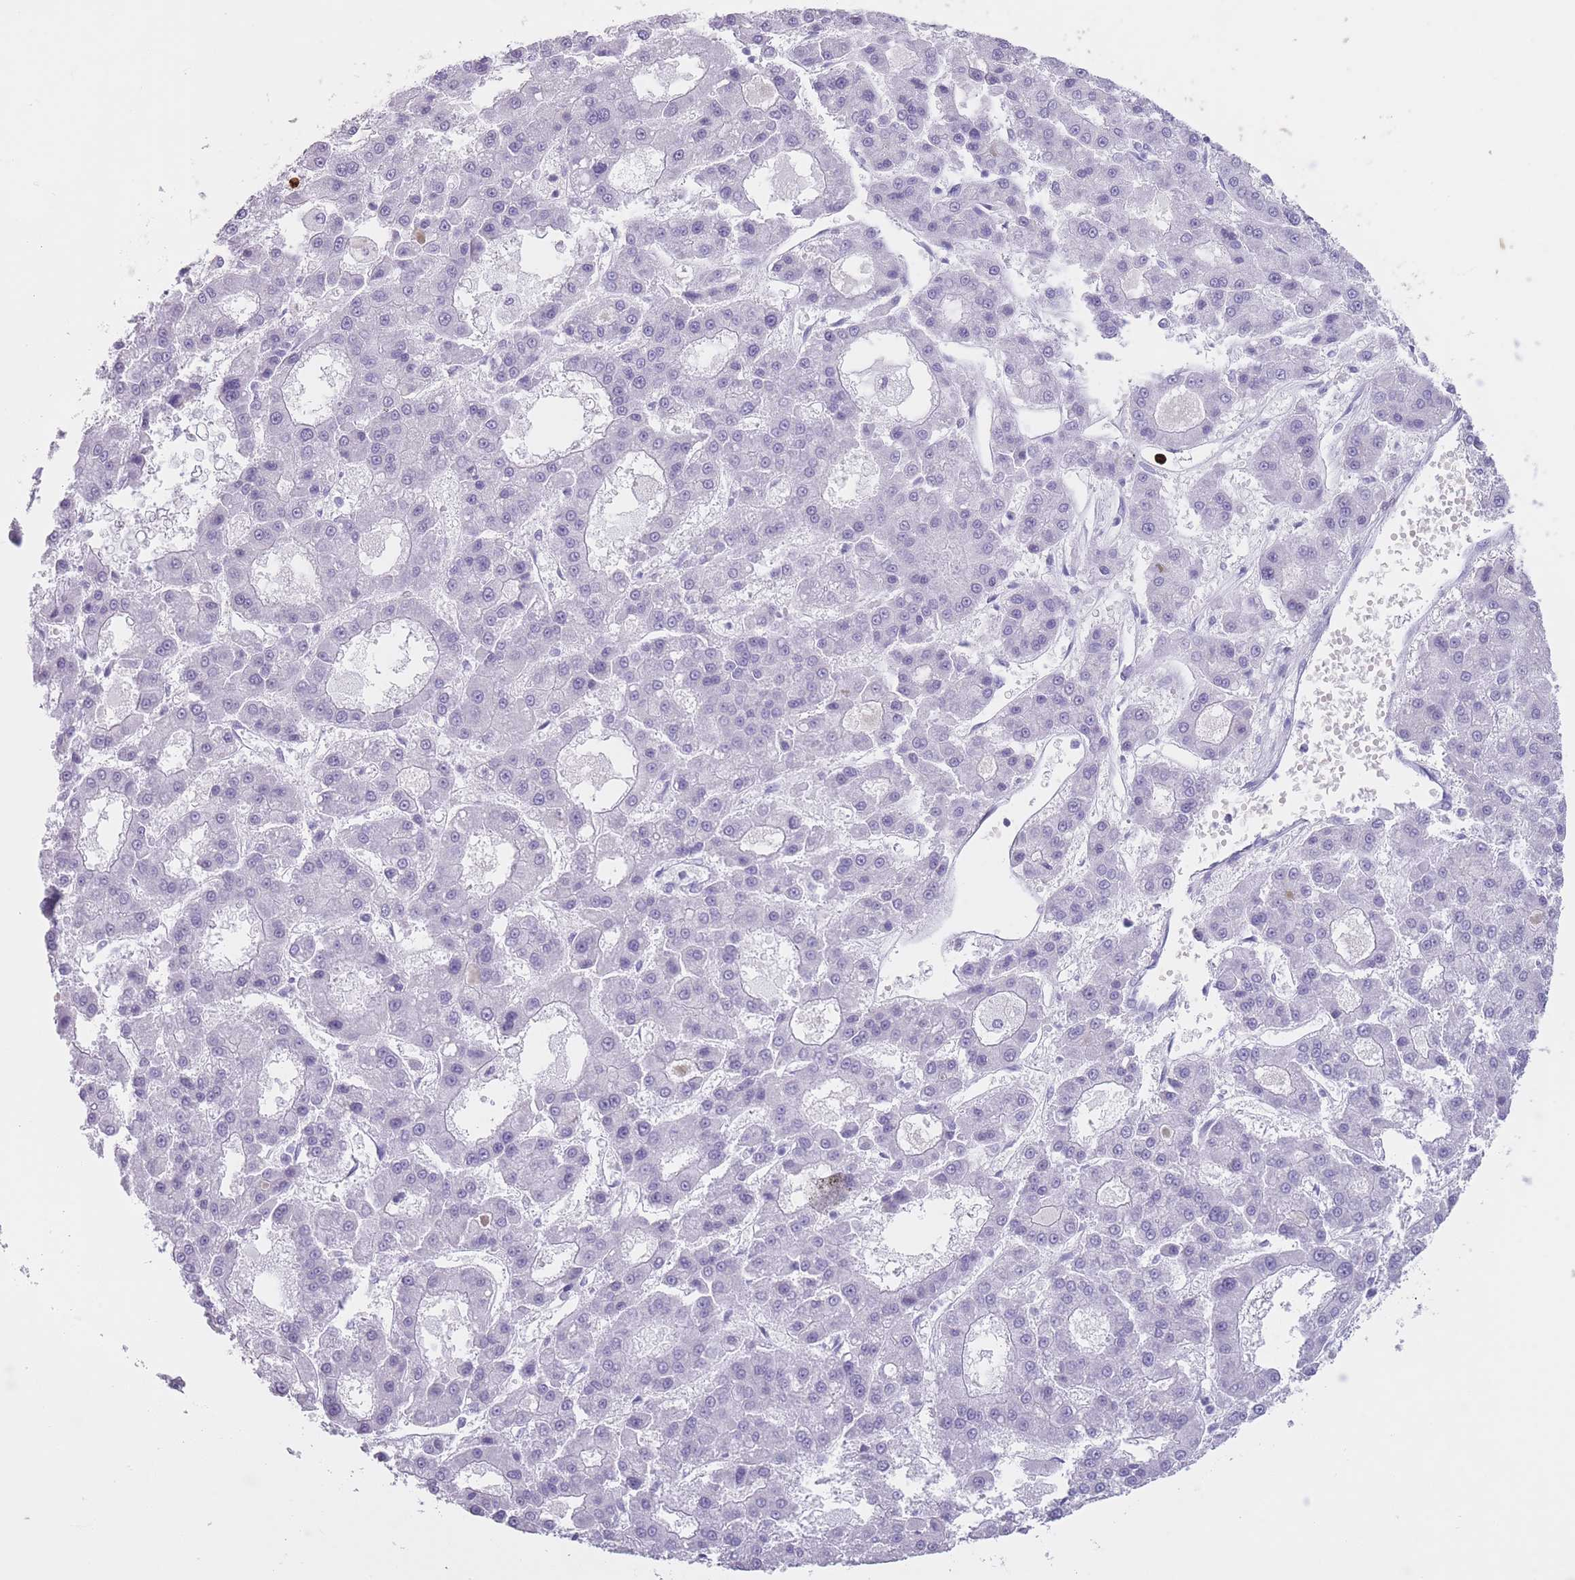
{"staining": {"intensity": "negative", "quantity": "none", "location": "none"}, "tissue": "liver cancer", "cell_type": "Tumor cells", "image_type": "cancer", "snomed": [{"axis": "morphology", "description": "Carcinoma, Hepatocellular, NOS"}, {"axis": "topography", "description": "Liver"}], "caption": "The image shows no staining of tumor cells in liver cancer.", "gene": "OR4F21", "patient": {"sex": "male", "age": 70}}